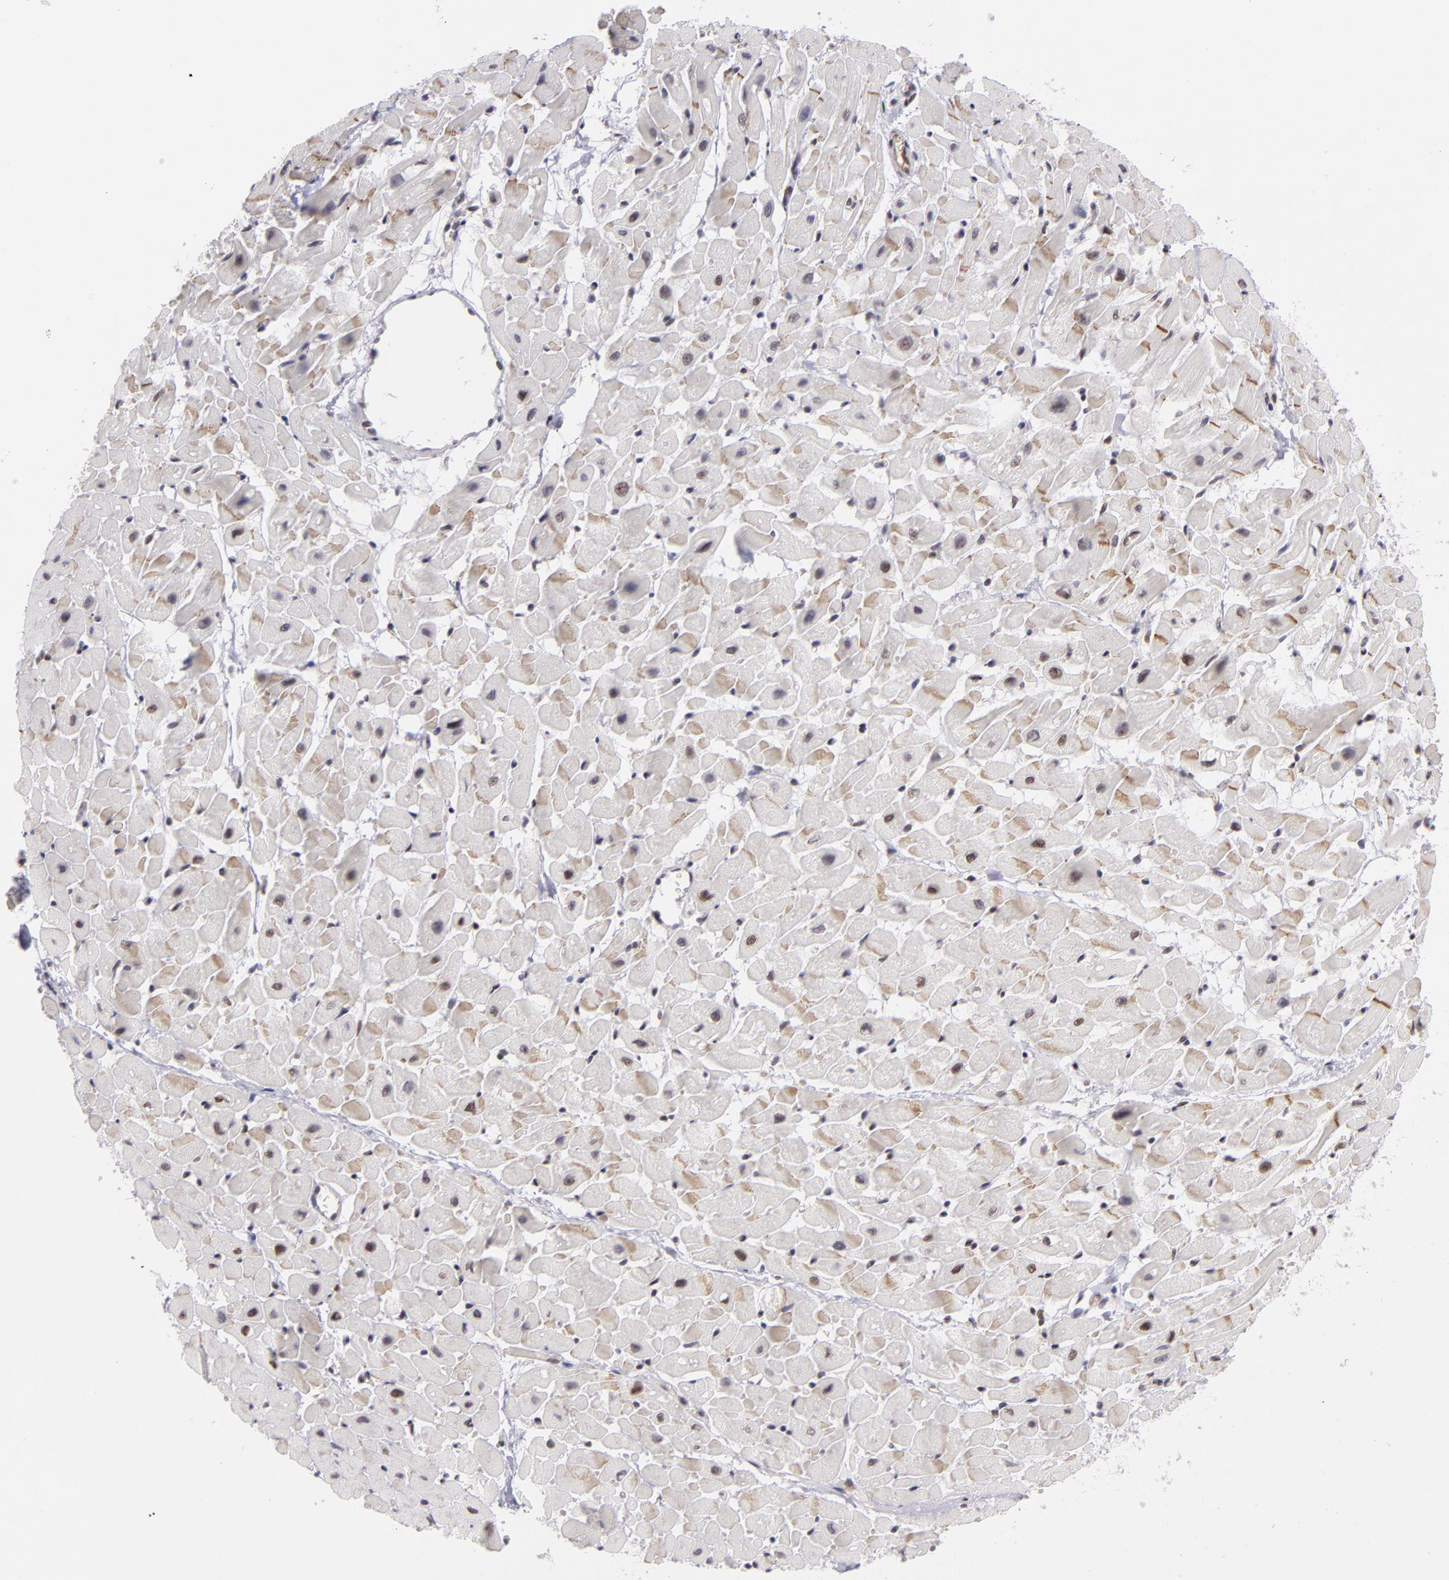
{"staining": {"intensity": "moderate", "quantity": "<25%", "location": "cytoplasmic/membranous"}, "tissue": "heart muscle", "cell_type": "Cardiomyocytes", "image_type": "normal", "snomed": [{"axis": "morphology", "description": "Normal tissue, NOS"}, {"axis": "topography", "description": "Heart"}], "caption": "A histopathology image of human heart muscle stained for a protein displays moderate cytoplasmic/membranous brown staining in cardiomyocytes.", "gene": "CTNNB1", "patient": {"sex": "male", "age": 45}}